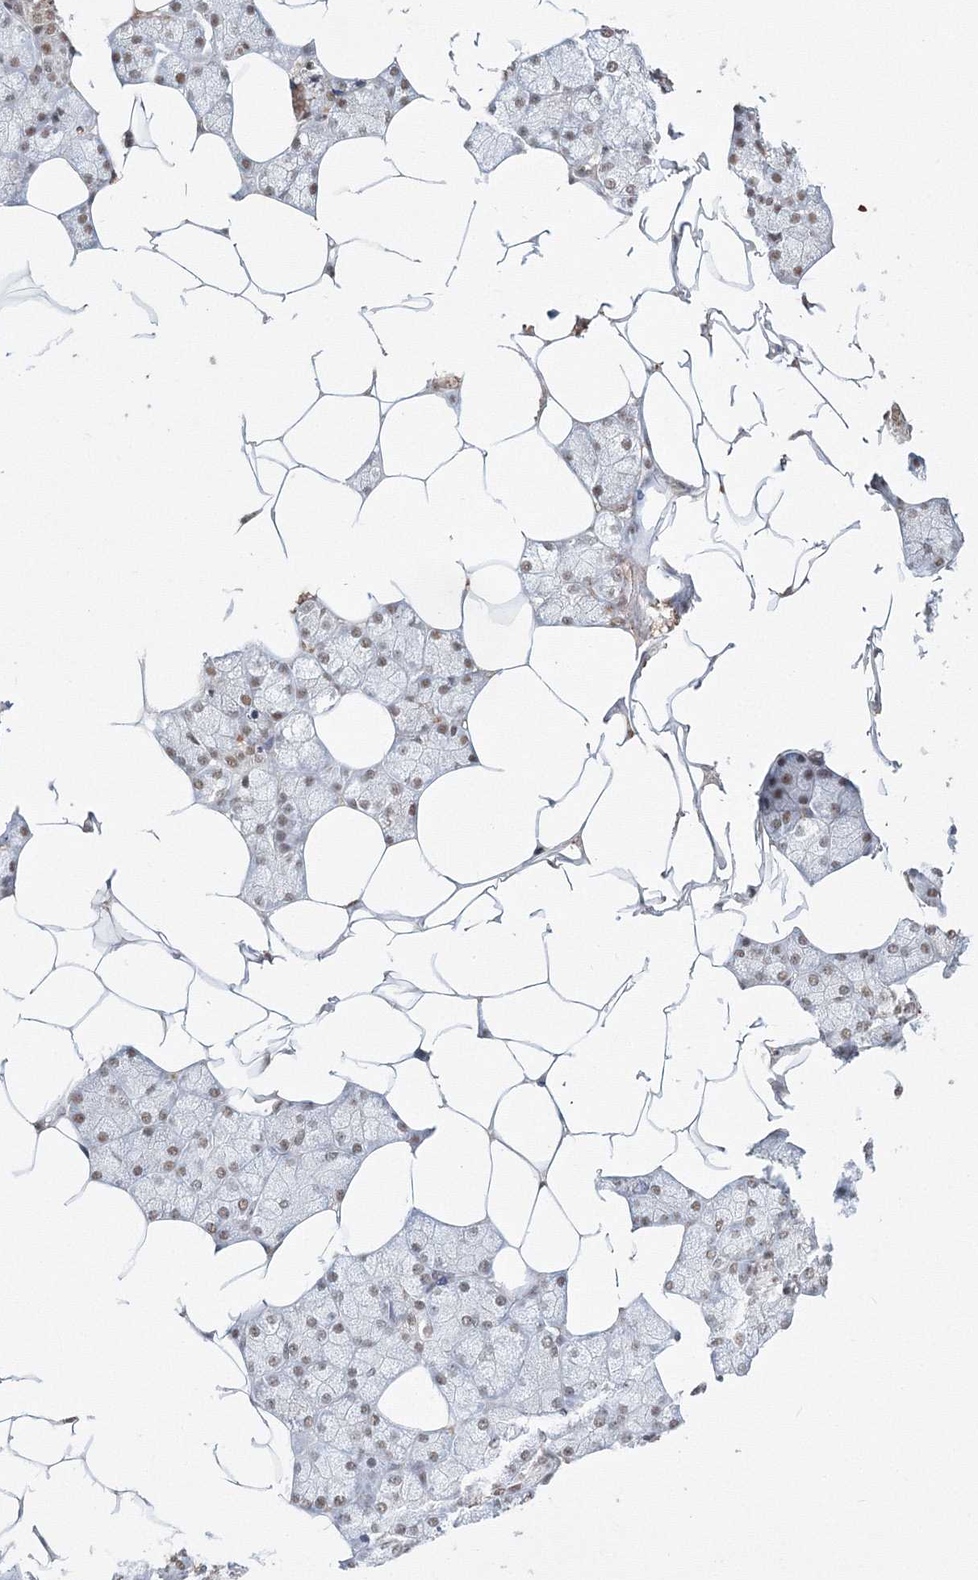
{"staining": {"intensity": "weak", "quantity": "<25%", "location": "cytoplasmic/membranous,nuclear"}, "tissue": "salivary gland", "cell_type": "Glandular cells", "image_type": "normal", "snomed": [{"axis": "morphology", "description": "Normal tissue, NOS"}, {"axis": "topography", "description": "Salivary gland"}], "caption": "A histopathology image of human salivary gland is negative for staining in glandular cells.", "gene": "IWS1", "patient": {"sex": "male", "age": 62}}